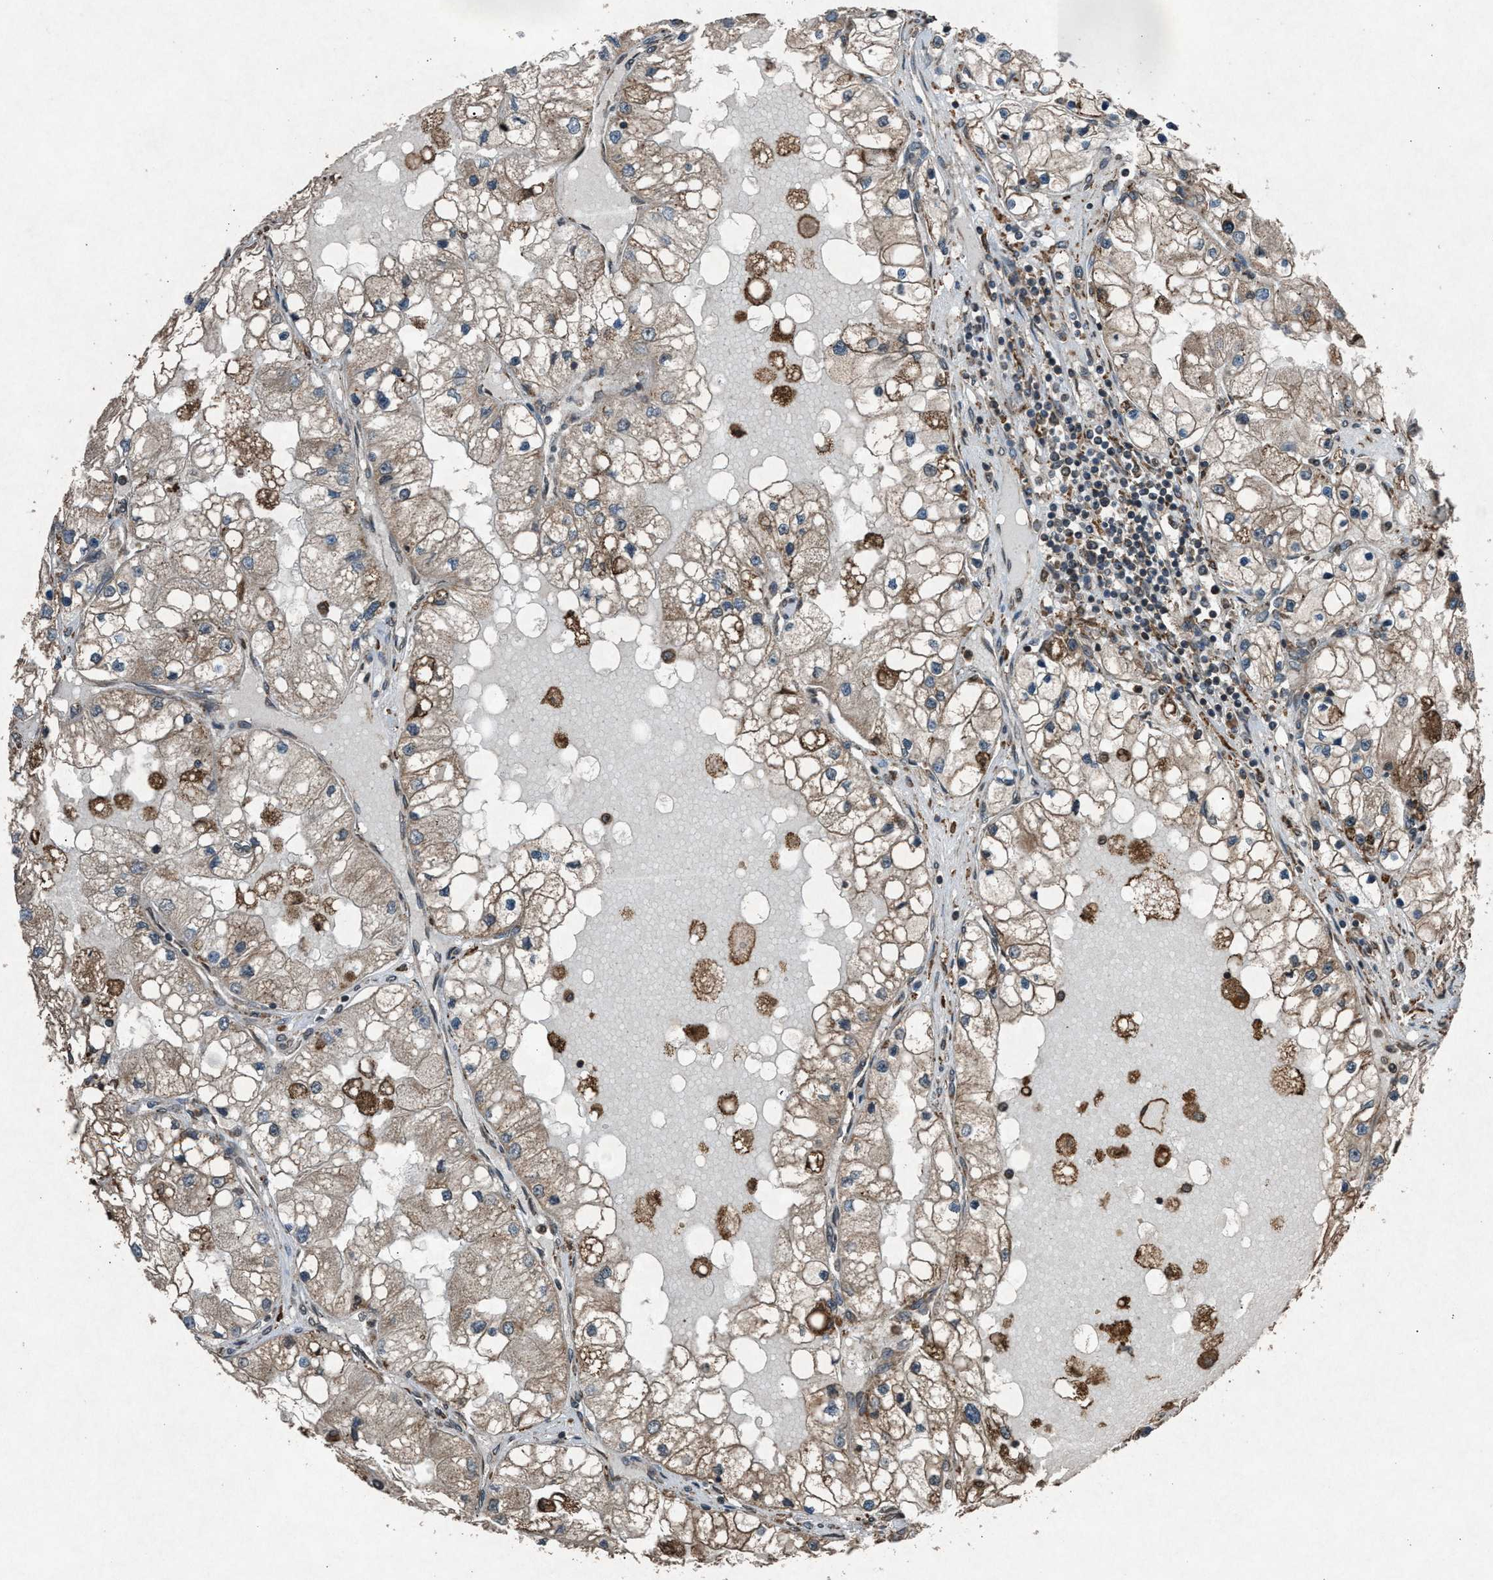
{"staining": {"intensity": "weak", "quantity": ">75%", "location": "cytoplasmic/membranous"}, "tissue": "renal cancer", "cell_type": "Tumor cells", "image_type": "cancer", "snomed": [{"axis": "morphology", "description": "Adenocarcinoma, NOS"}, {"axis": "topography", "description": "Kidney"}], "caption": "Immunohistochemical staining of renal cancer demonstrates low levels of weak cytoplasmic/membranous positivity in about >75% of tumor cells.", "gene": "CALR", "patient": {"sex": "male", "age": 68}}